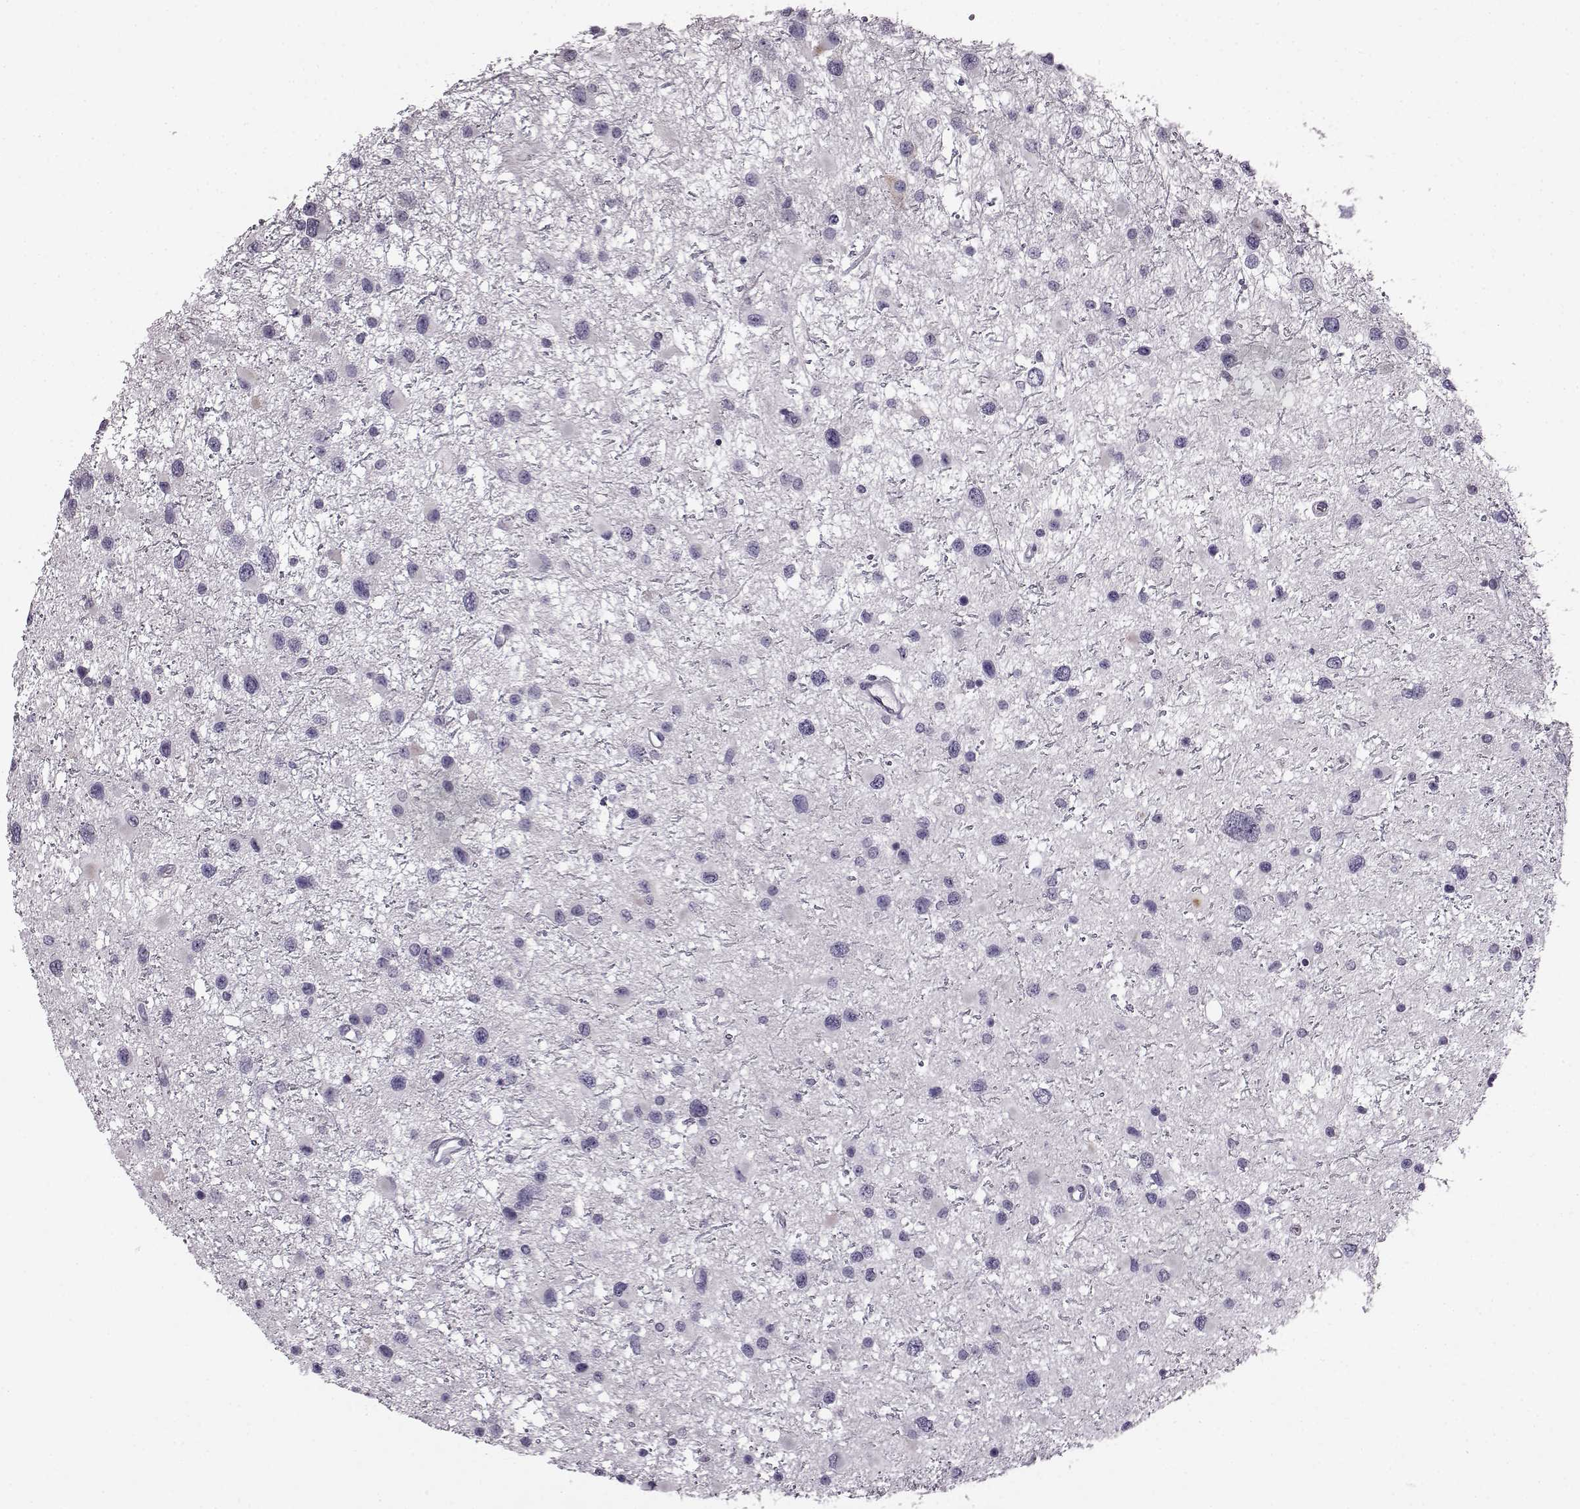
{"staining": {"intensity": "negative", "quantity": "none", "location": "none"}, "tissue": "glioma", "cell_type": "Tumor cells", "image_type": "cancer", "snomed": [{"axis": "morphology", "description": "Glioma, malignant, Low grade"}, {"axis": "topography", "description": "Brain"}], "caption": "A photomicrograph of human malignant glioma (low-grade) is negative for staining in tumor cells.", "gene": "ODAD4", "patient": {"sex": "female", "age": 32}}